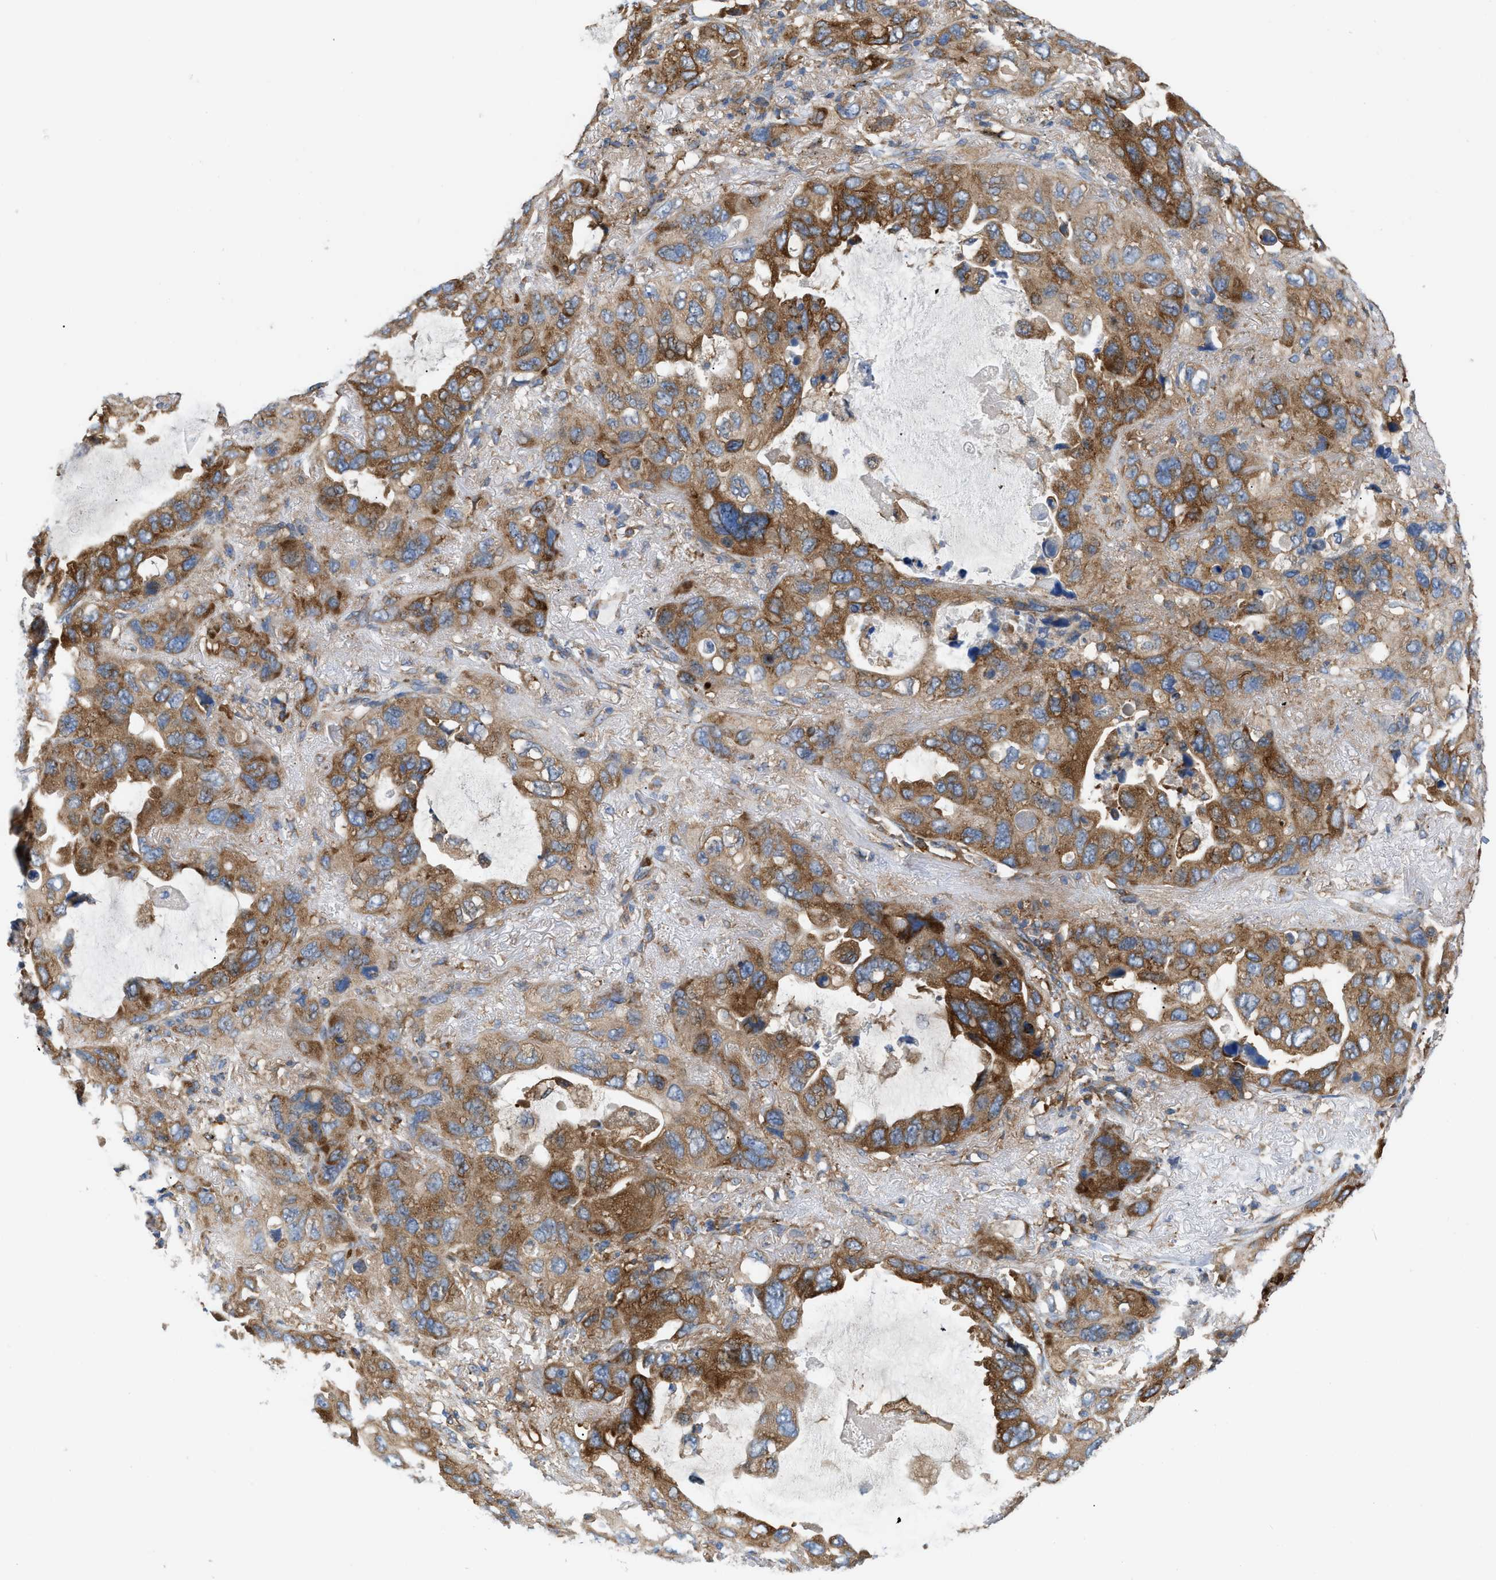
{"staining": {"intensity": "moderate", "quantity": ">75%", "location": "cytoplasmic/membranous"}, "tissue": "lung cancer", "cell_type": "Tumor cells", "image_type": "cancer", "snomed": [{"axis": "morphology", "description": "Squamous cell carcinoma, NOS"}, {"axis": "topography", "description": "Lung"}], "caption": "Brown immunohistochemical staining in lung squamous cell carcinoma reveals moderate cytoplasmic/membranous expression in about >75% of tumor cells.", "gene": "GPAT4", "patient": {"sex": "female", "age": 73}}